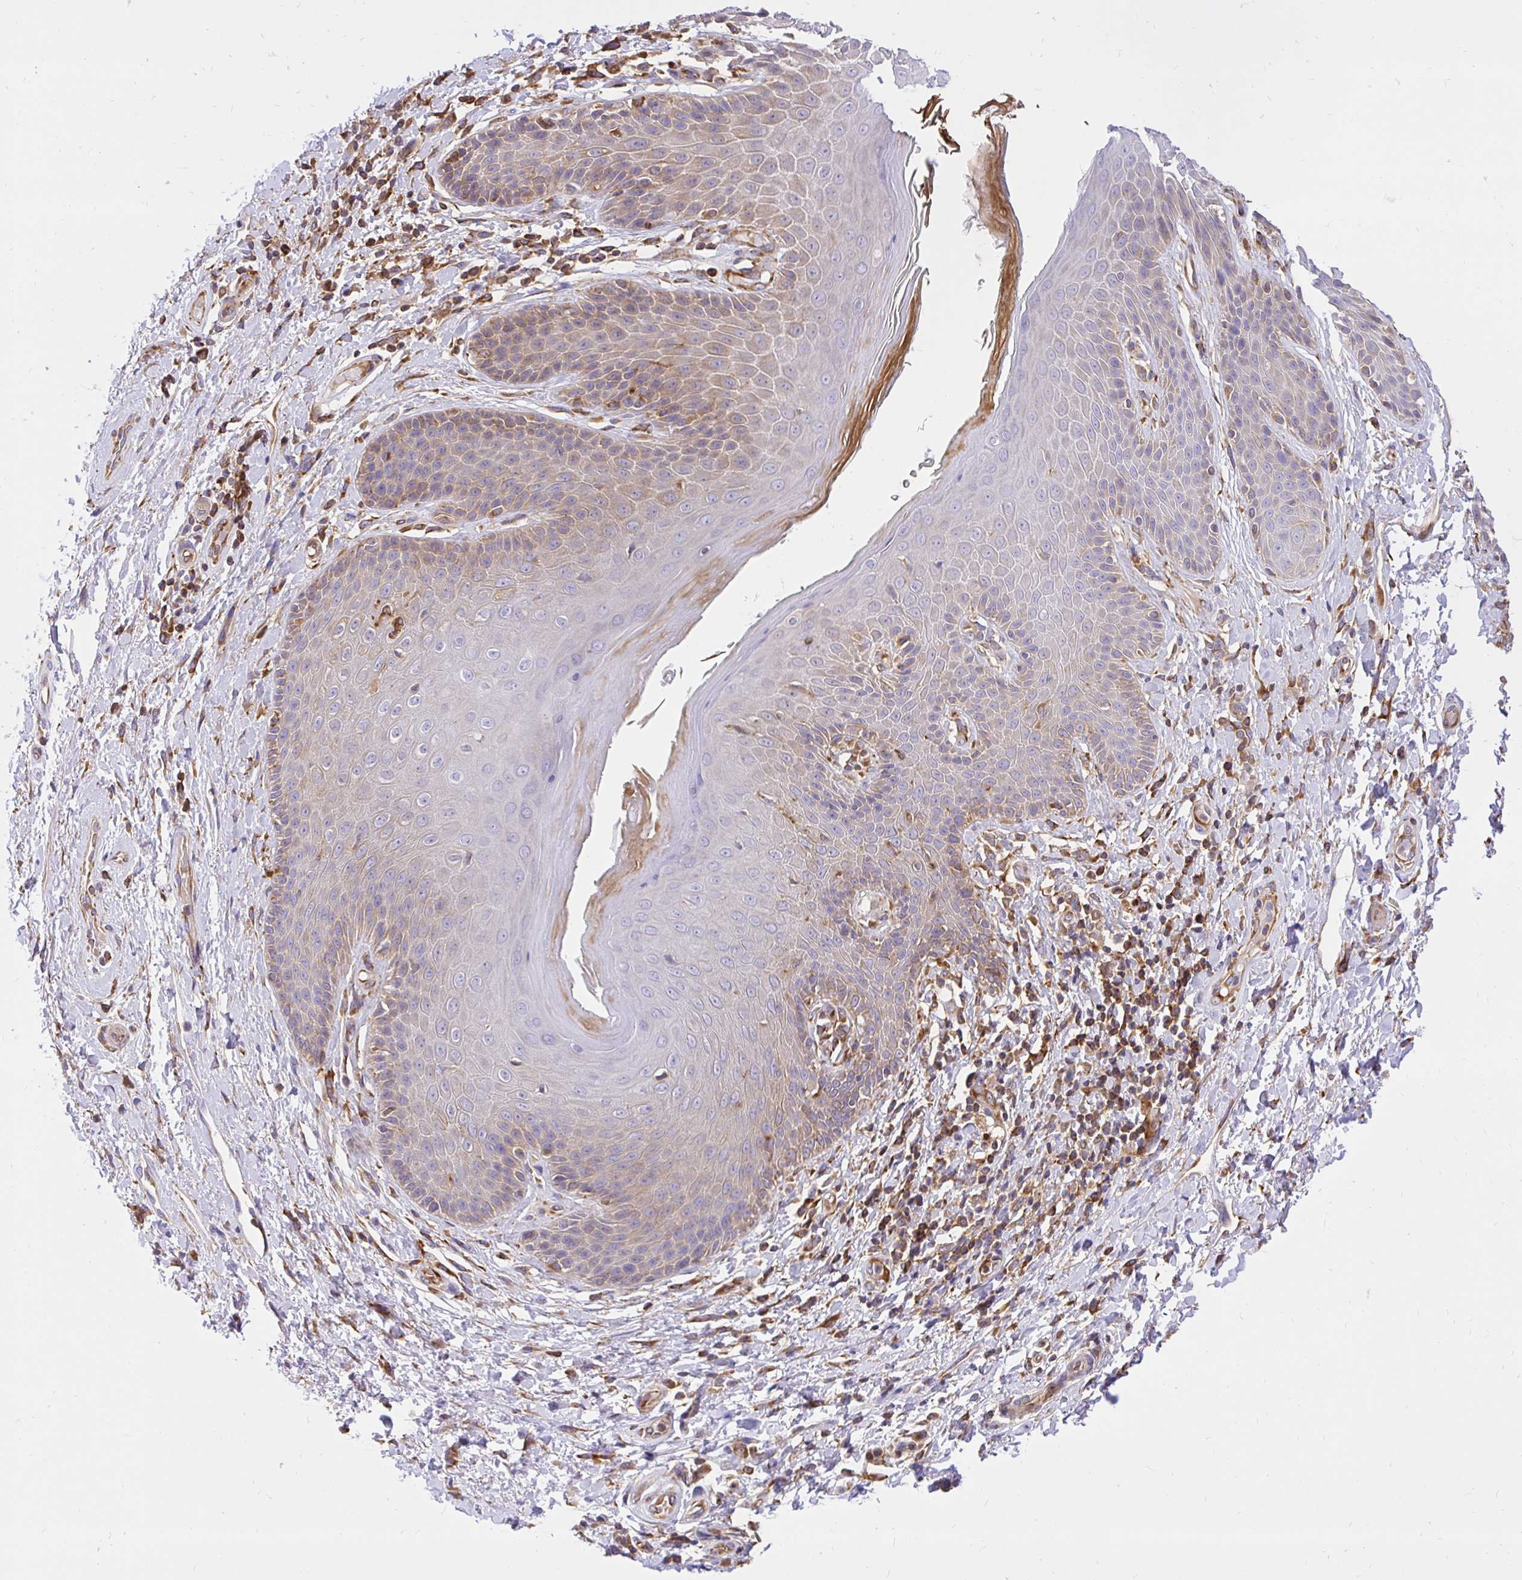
{"staining": {"intensity": "weak", "quantity": "25%-75%", "location": "cytoplasmic/membranous"}, "tissue": "skin", "cell_type": "Epidermal cells", "image_type": "normal", "snomed": [{"axis": "morphology", "description": "Normal tissue, NOS"}, {"axis": "topography", "description": "Anal"}, {"axis": "topography", "description": "Peripheral nerve tissue"}], "caption": "The histopathology image shows staining of benign skin, revealing weak cytoplasmic/membranous protein staining (brown color) within epidermal cells. The protein is stained brown, and the nuclei are stained in blue (DAB (3,3'-diaminobenzidine) IHC with brightfield microscopy, high magnification).", "gene": "ABCB10", "patient": {"sex": "male", "age": 51}}